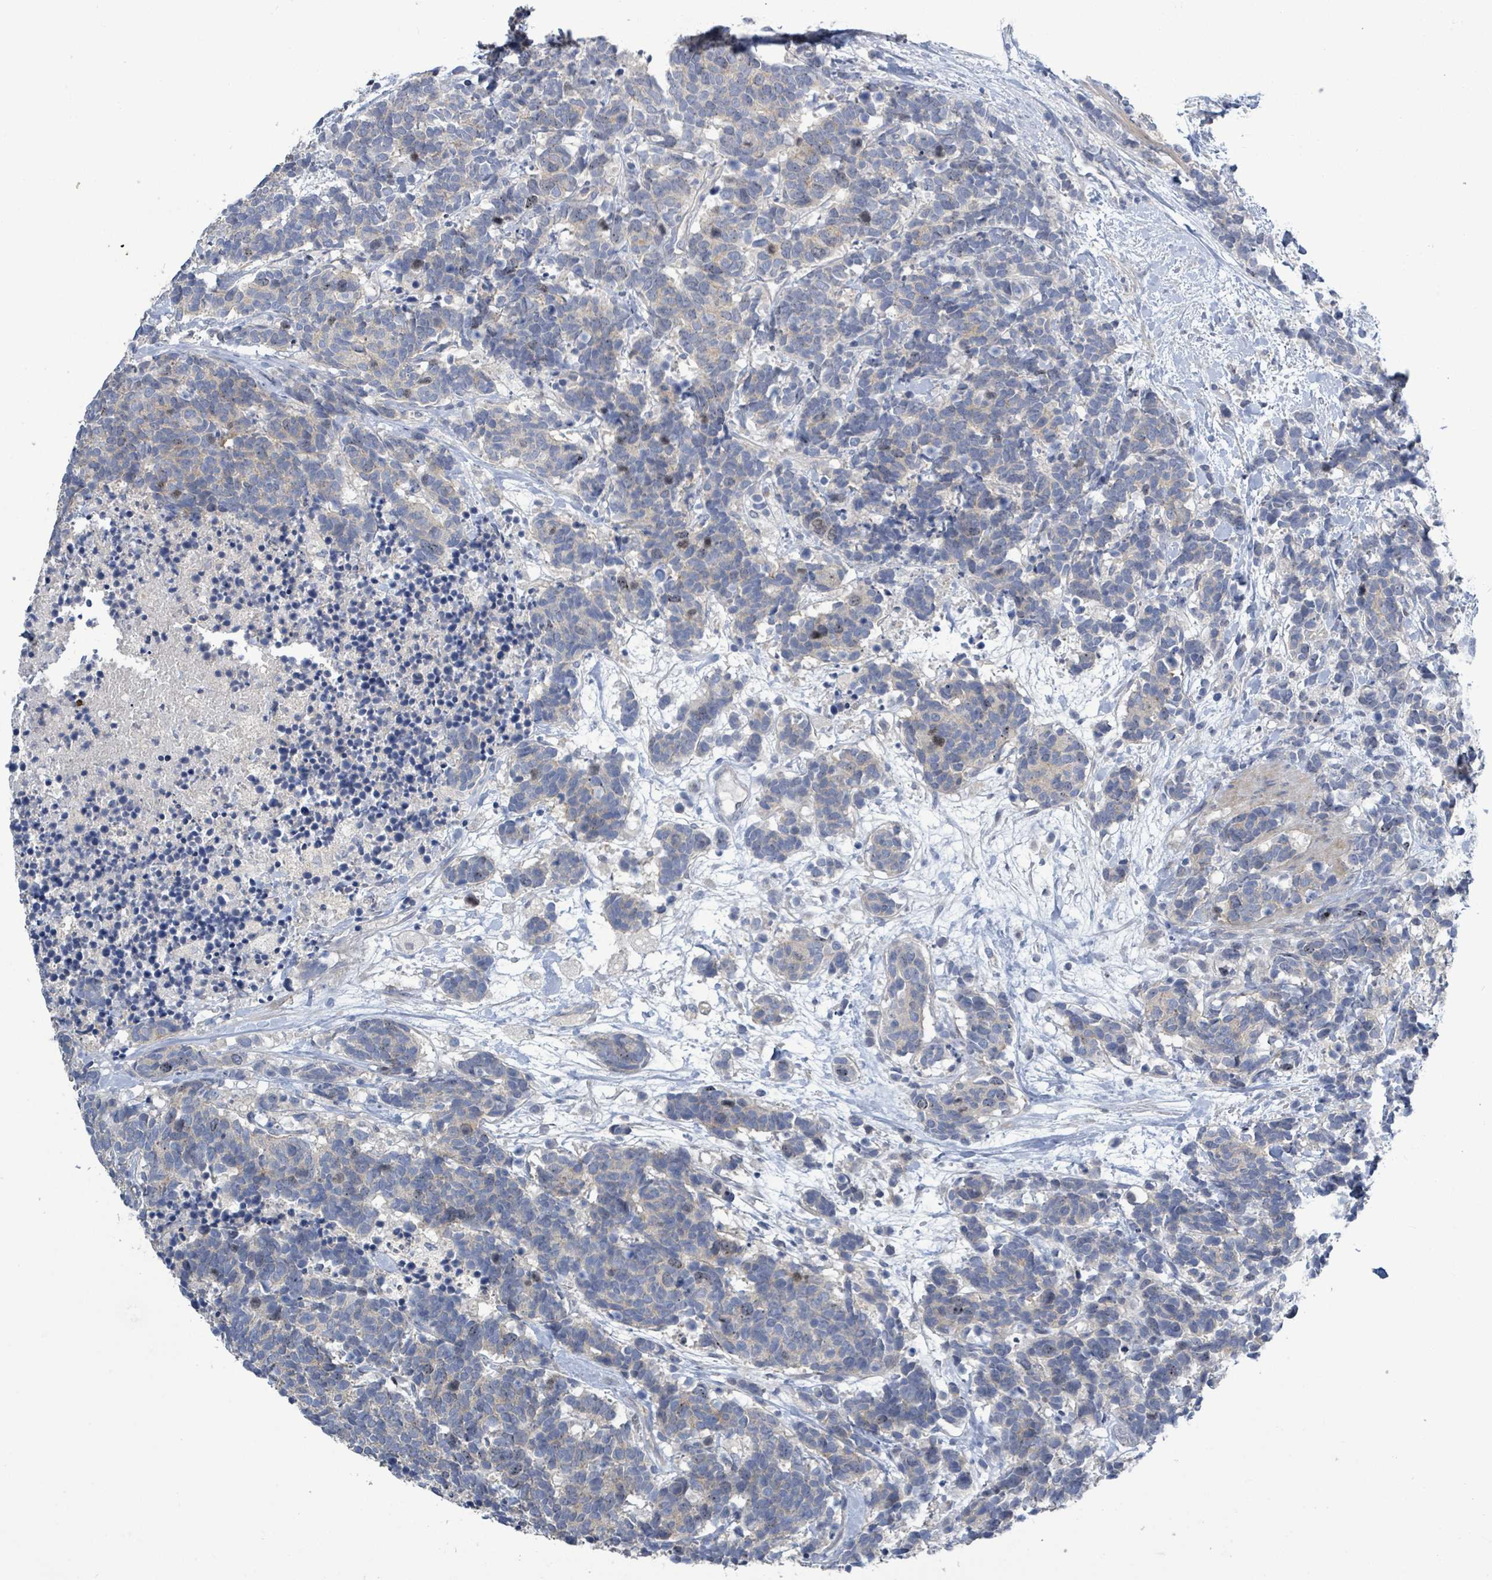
{"staining": {"intensity": "negative", "quantity": "none", "location": "none"}, "tissue": "carcinoid", "cell_type": "Tumor cells", "image_type": "cancer", "snomed": [{"axis": "morphology", "description": "Carcinoma, NOS"}, {"axis": "morphology", "description": "Carcinoid, malignant, NOS"}, {"axis": "topography", "description": "Prostate"}], "caption": "Immunohistochemistry photomicrograph of neoplastic tissue: human carcinoid stained with DAB (3,3'-diaminobenzidine) displays no significant protein expression in tumor cells.", "gene": "KRAS", "patient": {"sex": "male", "age": 57}}